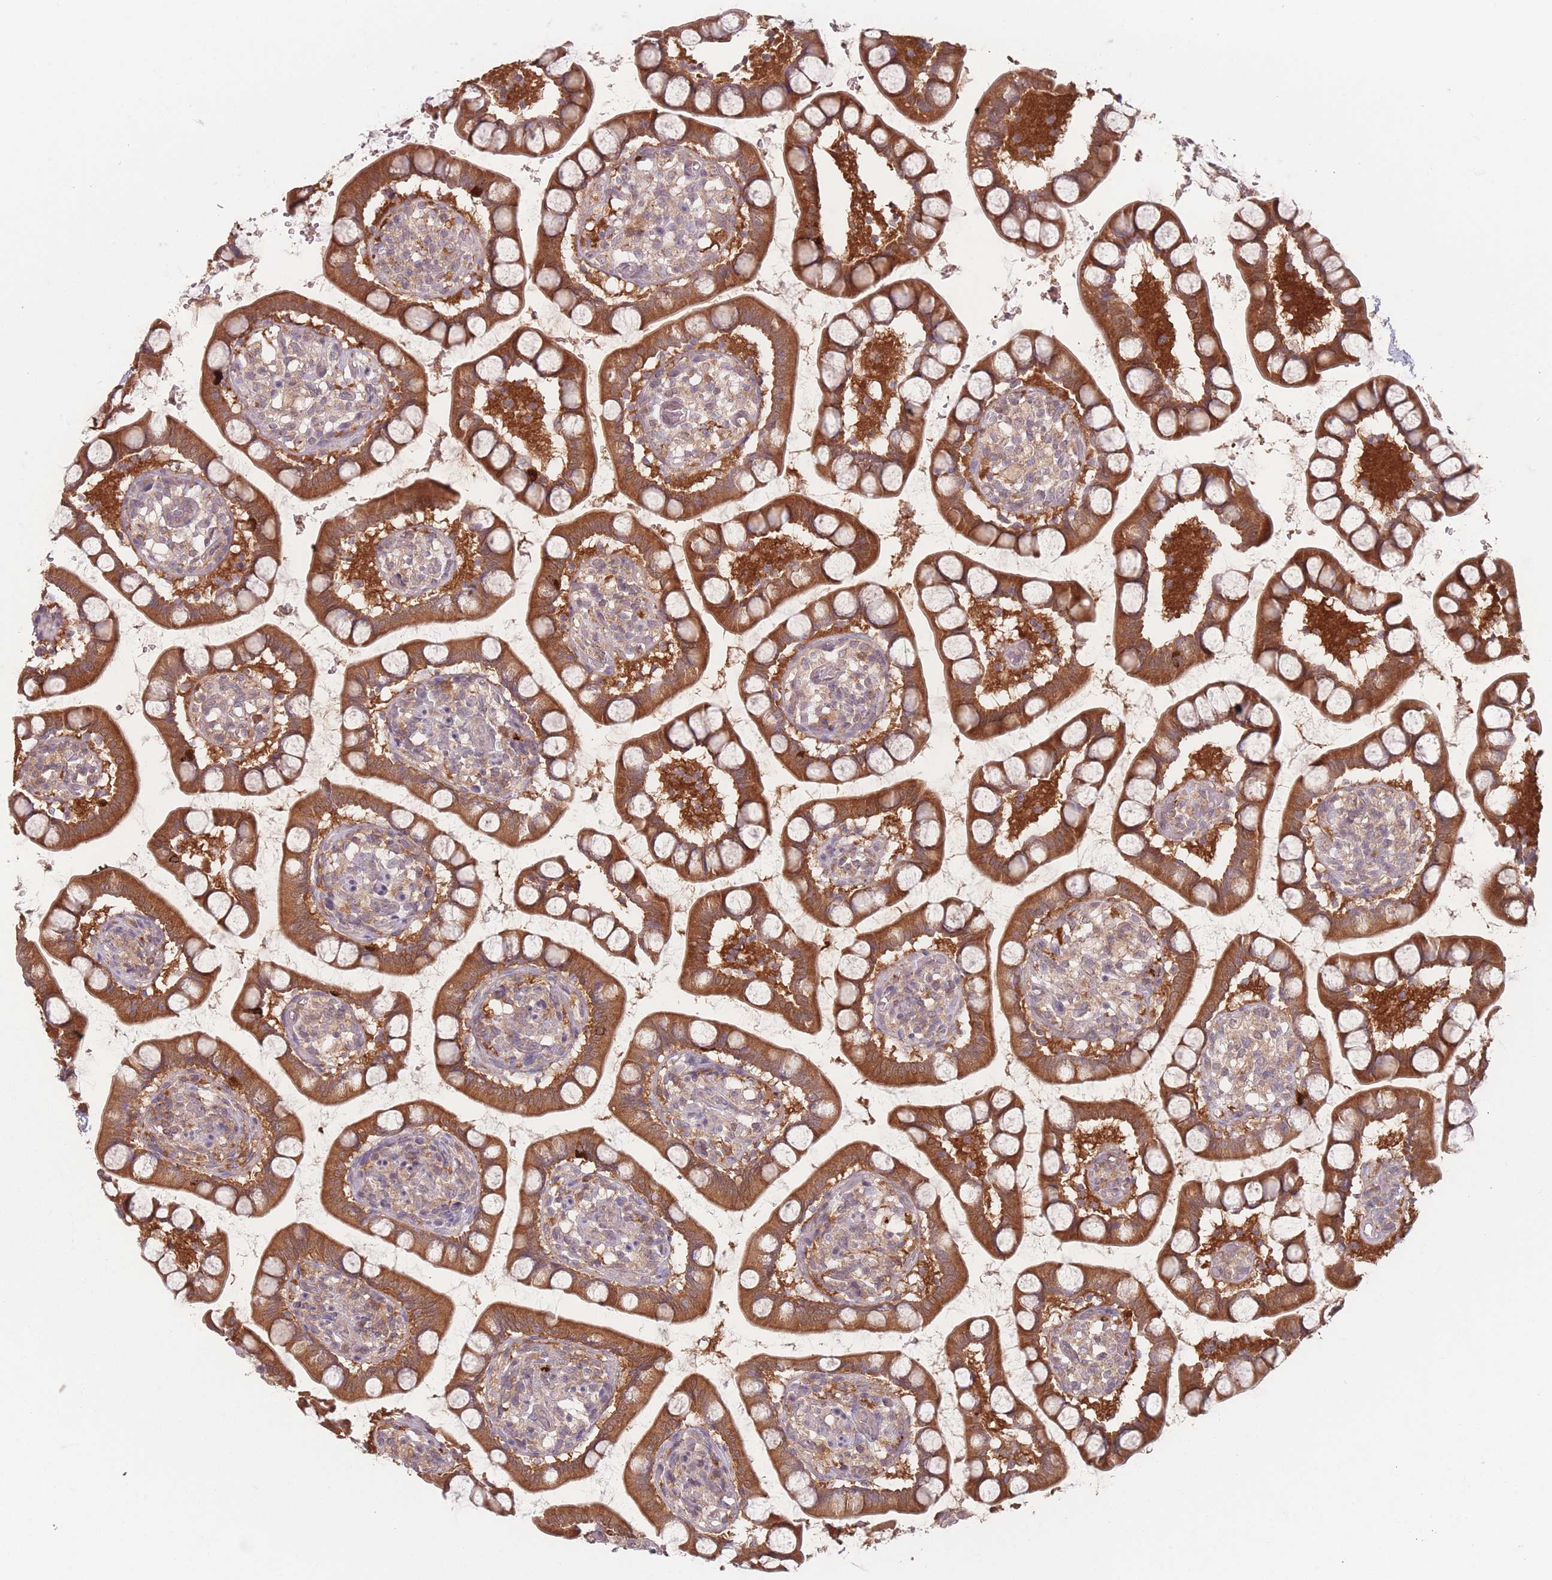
{"staining": {"intensity": "strong", "quantity": ">75%", "location": "cytoplasmic/membranous"}, "tissue": "small intestine", "cell_type": "Glandular cells", "image_type": "normal", "snomed": [{"axis": "morphology", "description": "Normal tissue, NOS"}, {"axis": "topography", "description": "Small intestine"}], "caption": "This is a histology image of immunohistochemistry (IHC) staining of benign small intestine, which shows strong expression in the cytoplasmic/membranous of glandular cells.", "gene": "PPM1A", "patient": {"sex": "male", "age": 52}}